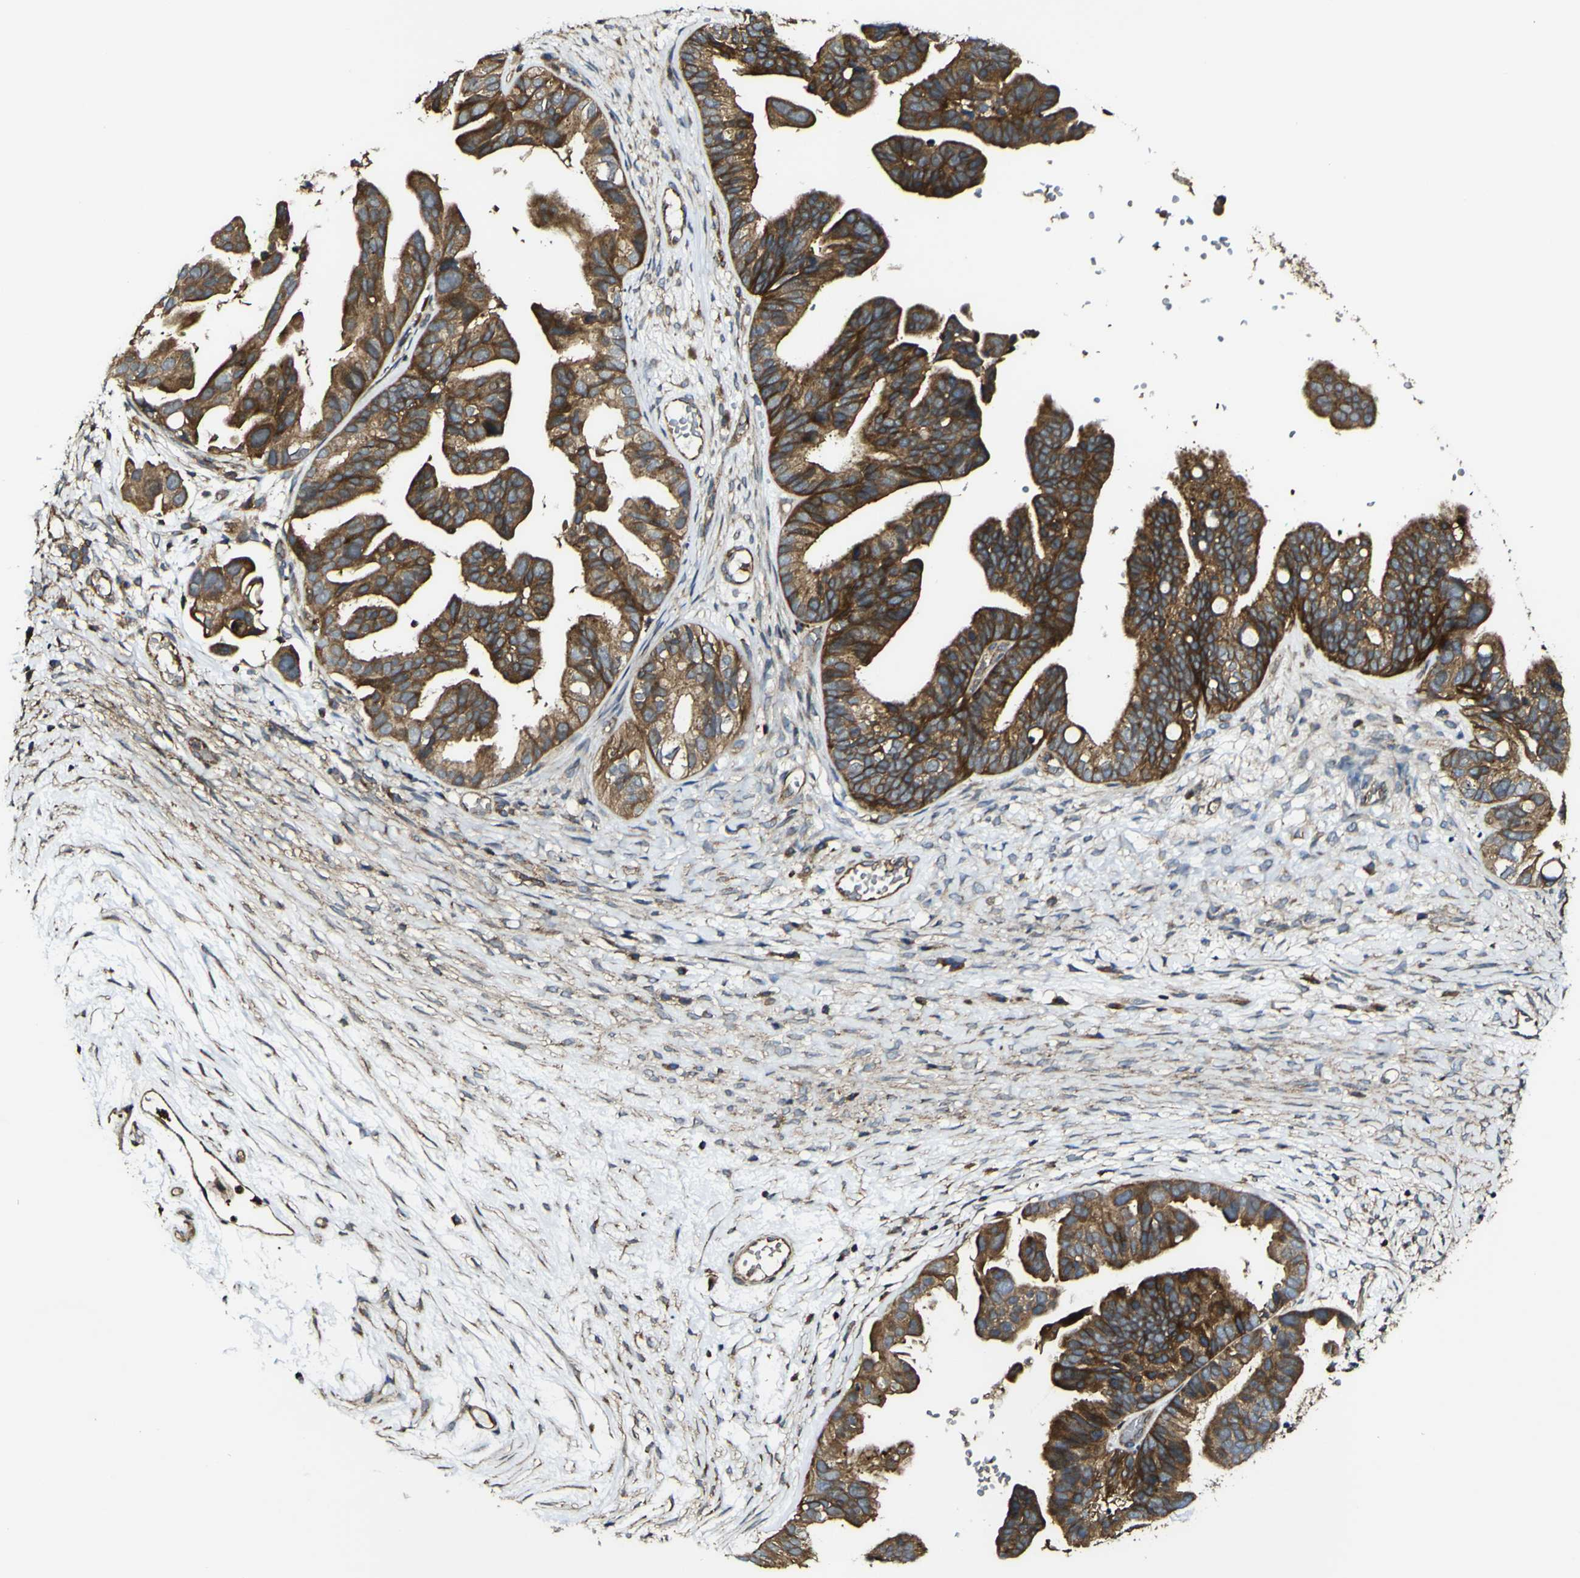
{"staining": {"intensity": "moderate", "quantity": ">75%", "location": "cytoplasmic/membranous"}, "tissue": "ovarian cancer", "cell_type": "Tumor cells", "image_type": "cancer", "snomed": [{"axis": "morphology", "description": "Cystadenocarcinoma, serous, NOS"}, {"axis": "topography", "description": "Ovary"}], "caption": "Ovarian cancer stained with immunohistochemistry (IHC) reveals moderate cytoplasmic/membranous positivity in about >75% of tumor cells. (DAB IHC with brightfield microscopy, high magnification).", "gene": "TNIK", "patient": {"sex": "female", "age": 56}}